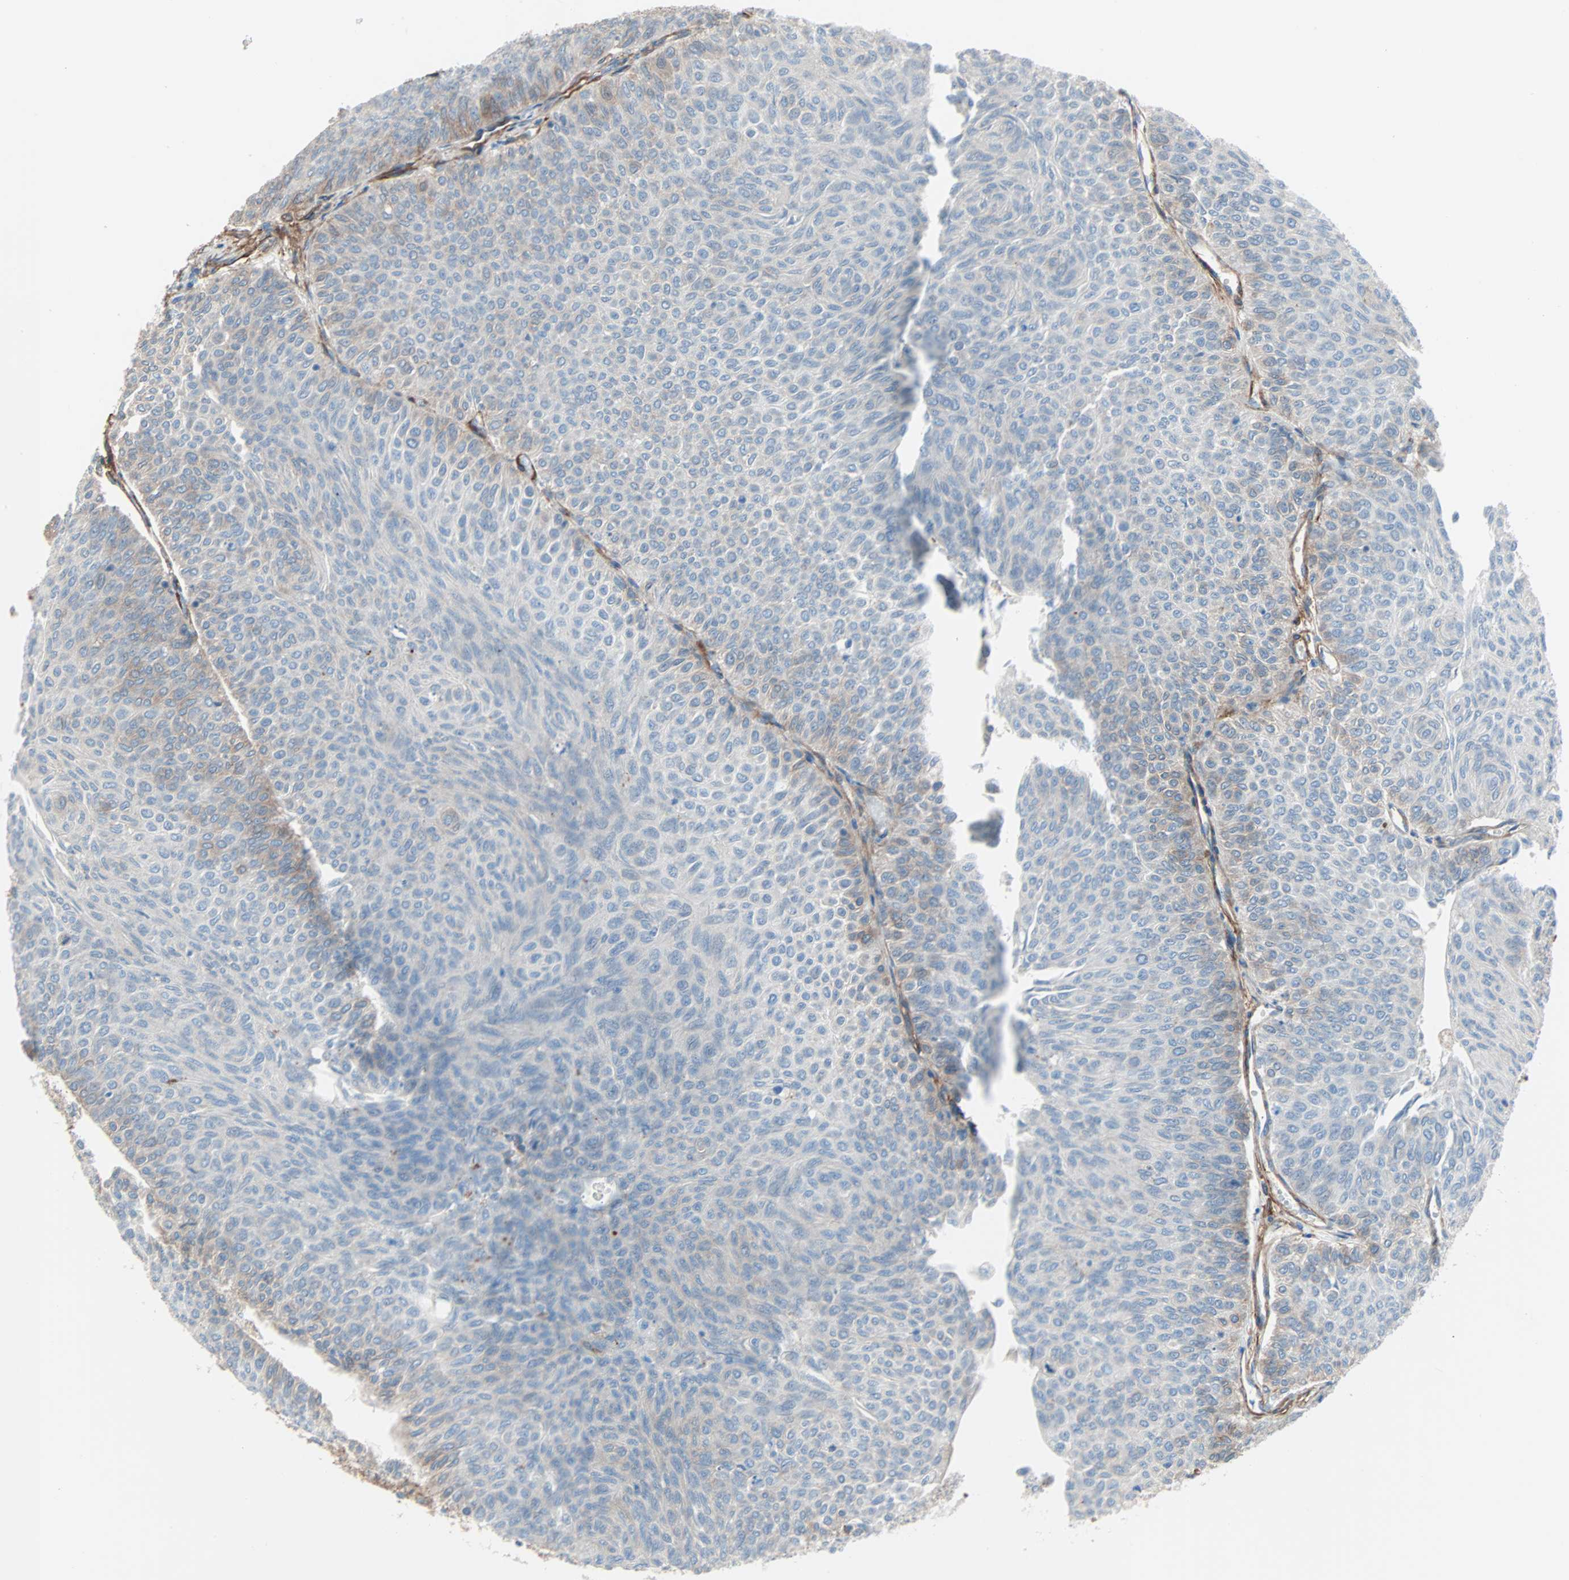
{"staining": {"intensity": "moderate", "quantity": "<25%", "location": "cytoplasmic/membranous"}, "tissue": "urothelial cancer", "cell_type": "Tumor cells", "image_type": "cancer", "snomed": [{"axis": "morphology", "description": "Urothelial carcinoma, Low grade"}, {"axis": "topography", "description": "Urinary bladder"}], "caption": "Low-grade urothelial carcinoma was stained to show a protein in brown. There is low levels of moderate cytoplasmic/membranous staining in about <25% of tumor cells. (IHC, brightfield microscopy, high magnification).", "gene": "EPB41L2", "patient": {"sex": "male", "age": 78}}